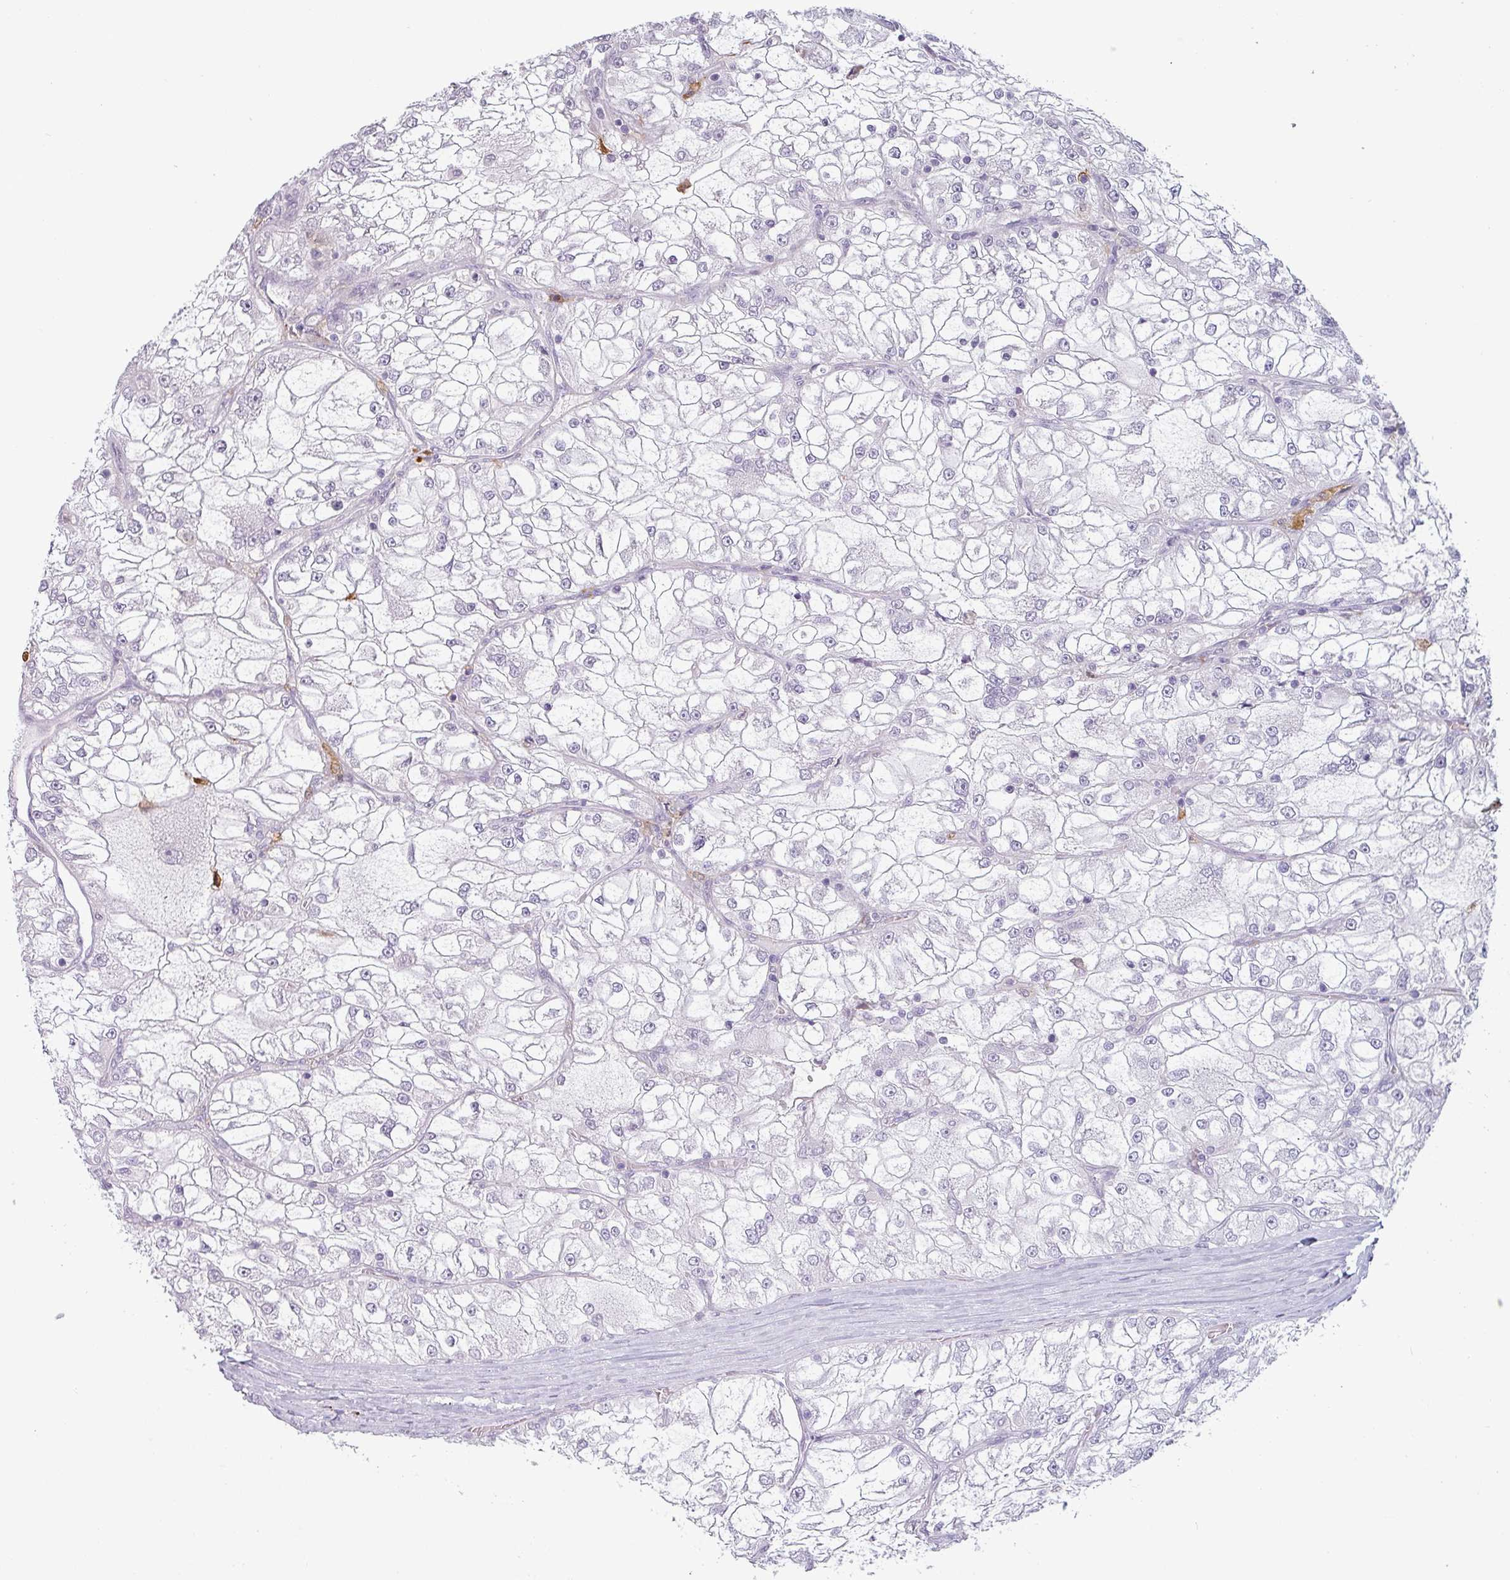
{"staining": {"intensity": "negative", "quantity": "none", "location": "none"}, "tissue": "renal cancer", "cell_type": "Tumor cells", "image_type": "cancer", "snomed": [{"axis": "morphology", "description": "Adenocarcinoma, NOS"}, {"axis": "topography", "description": "Kidney"}], "caption": "The micrograph reveals no staining of tumor cells in renal cancer (adenocarcinoma).", "gene": "SLC26A9", "patient": {"sex": "female", "age": 72}}